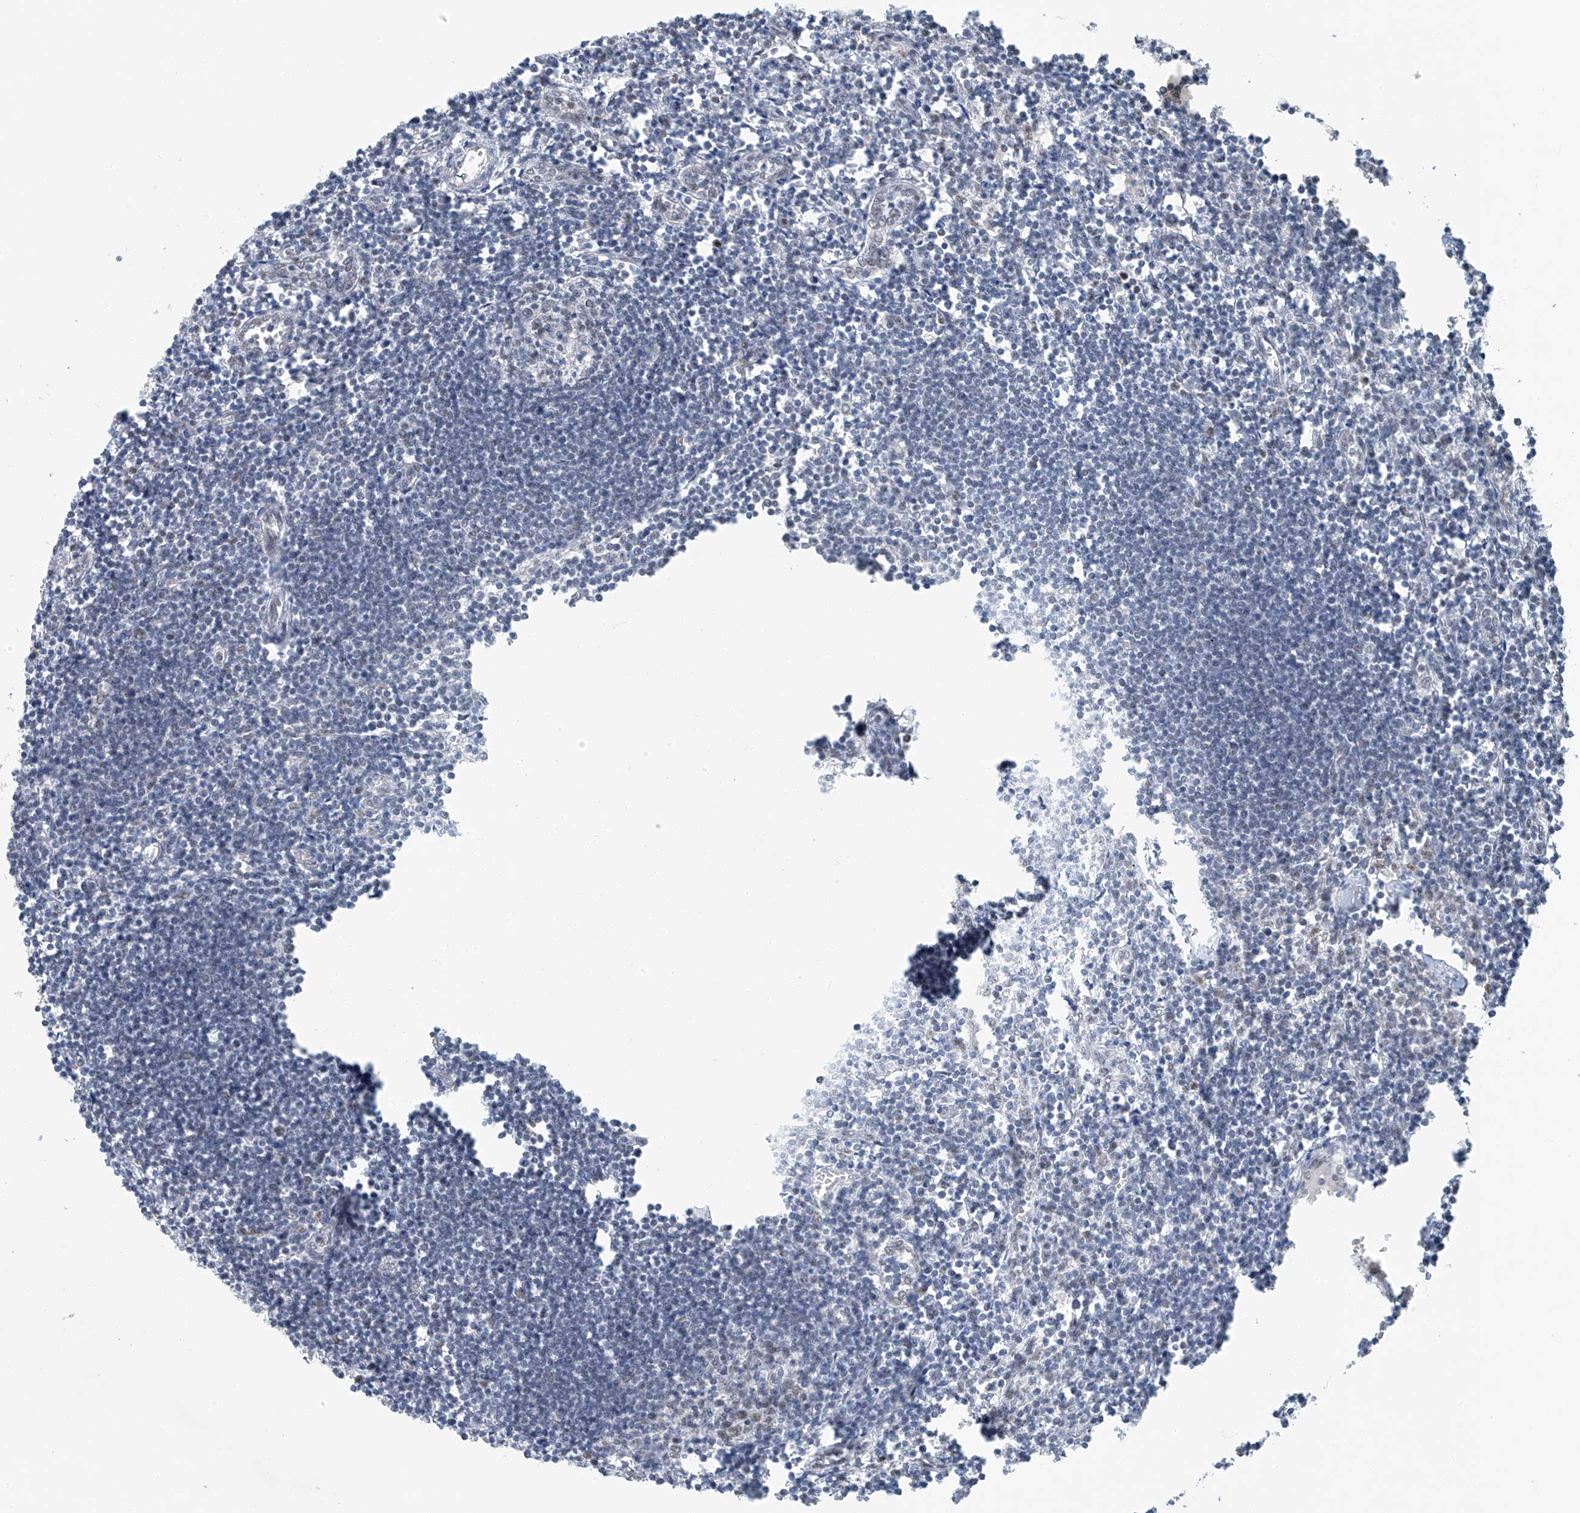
{"staining": {"intensity": "moderate", "quantity": "<25%", "location": "nuclear"}, "tissue": "lymph node", "cell_type": "Germinal center cells", "image_type": "normal", "snomed": [{"axis": "morphology", "description": "Normal tissue, NOS"}, {"axis": "morphology", "description": "Malignant melanoma, Metastatic site"}, {"axis": "topography", "description": "Lymph node"}], "caption": "DAB immunohistochemical staining of unremarkable lymph node exhibits moderate nuclear protein positivity in about <25% of germinal center cells.", "gene": "TAF8", "patient": {"sex": "male", "age": 41}}